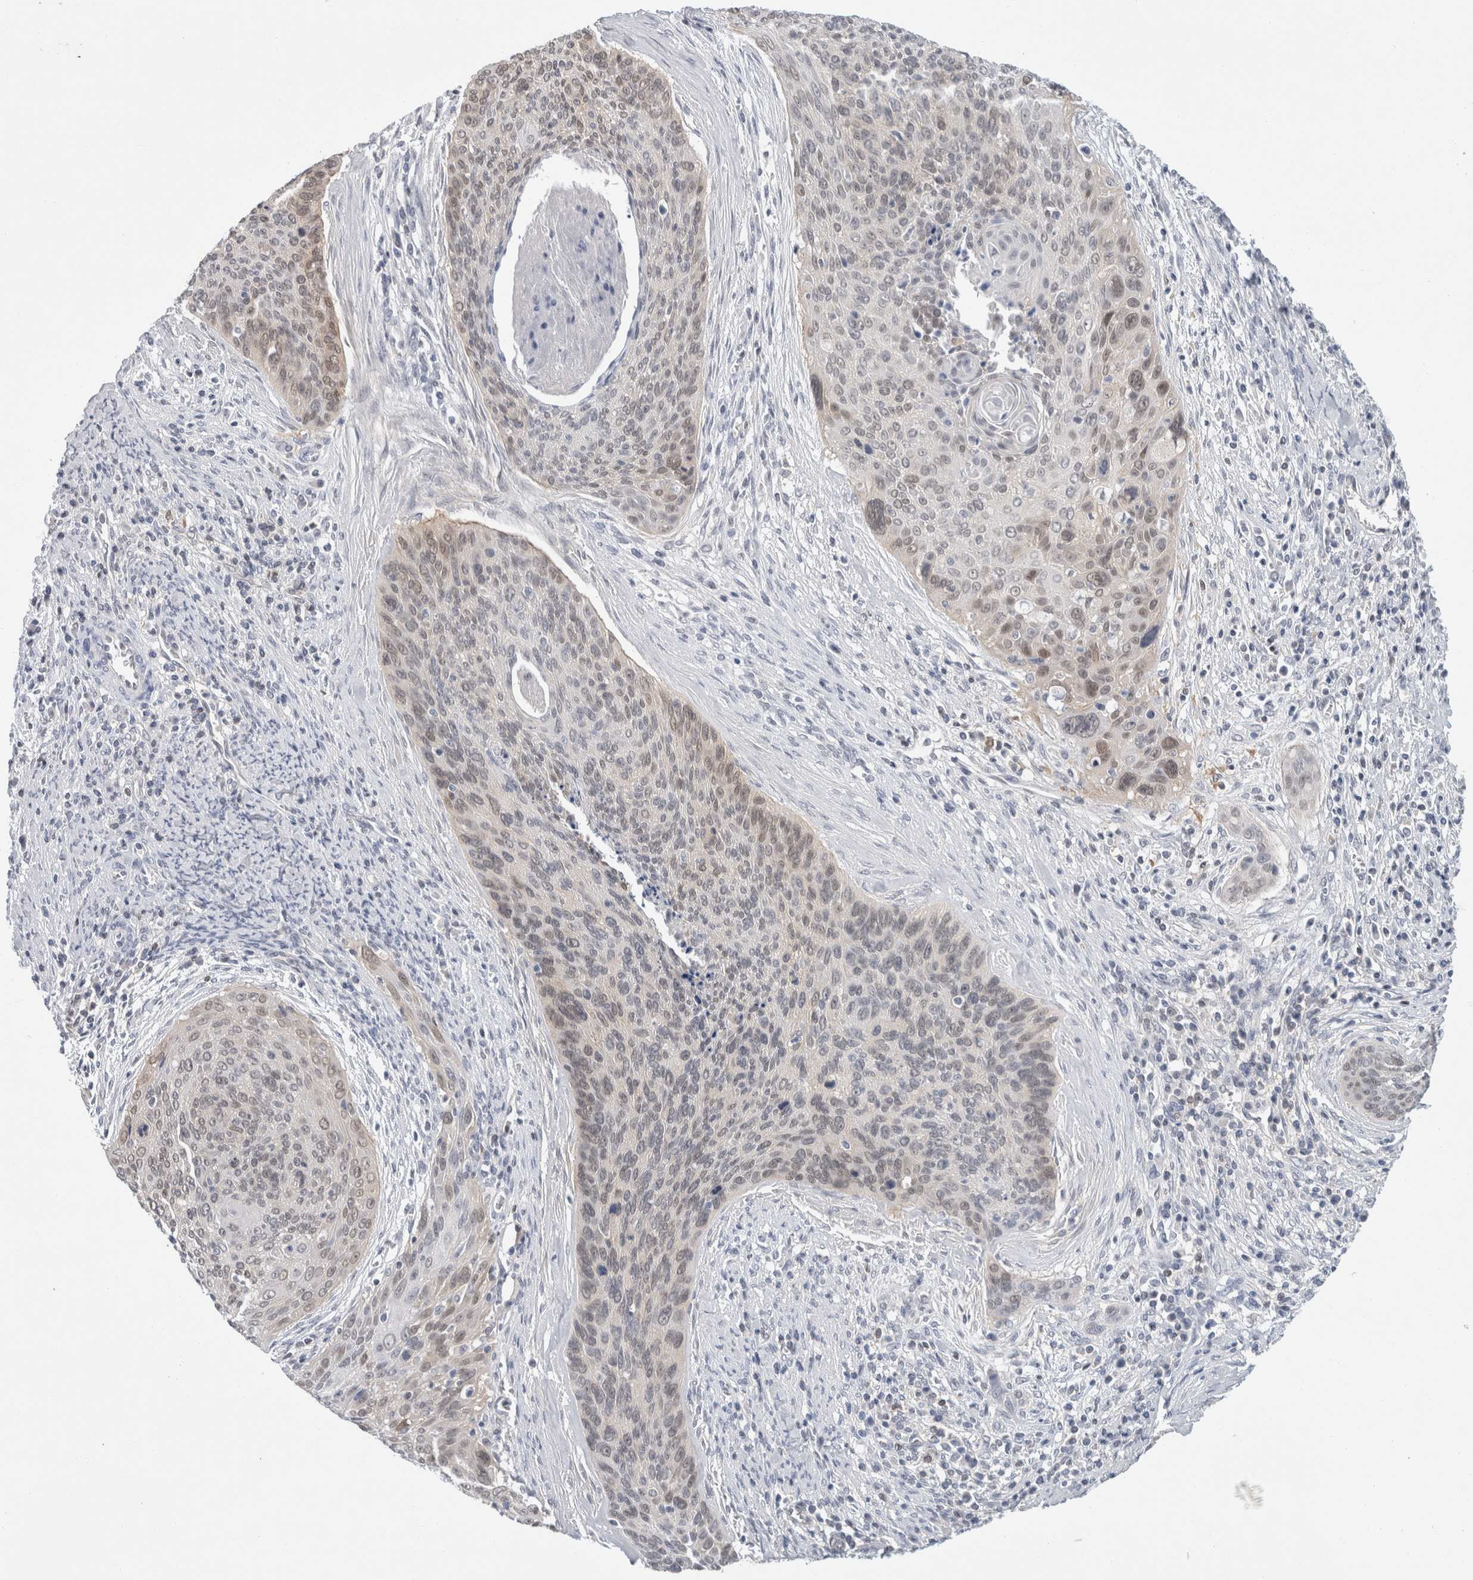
{"staining": {"intensity": "weak", "quantity": "<25%", "location": "cytoplasmic/membranous,nuclear"}, "tissue": "cervical cancer", "cell_type": "Tumor cells", "image_type": "cancer", "snomed": [{"axis": "morphology", "description": "Squamous cell carcinoma, NOS"}, {"axis": "topography", "description": "Cervix"}], "caption": "Cervical cancer (squamous cell carcinoma) was stained to show a protein in brown. There is no significant expression in tumor cells. (Immunohistochemistry (ihc), brightfield microscopy, high magnification).", "gene": "CASP6", "patient": {"sex": "female", "age": 55}}